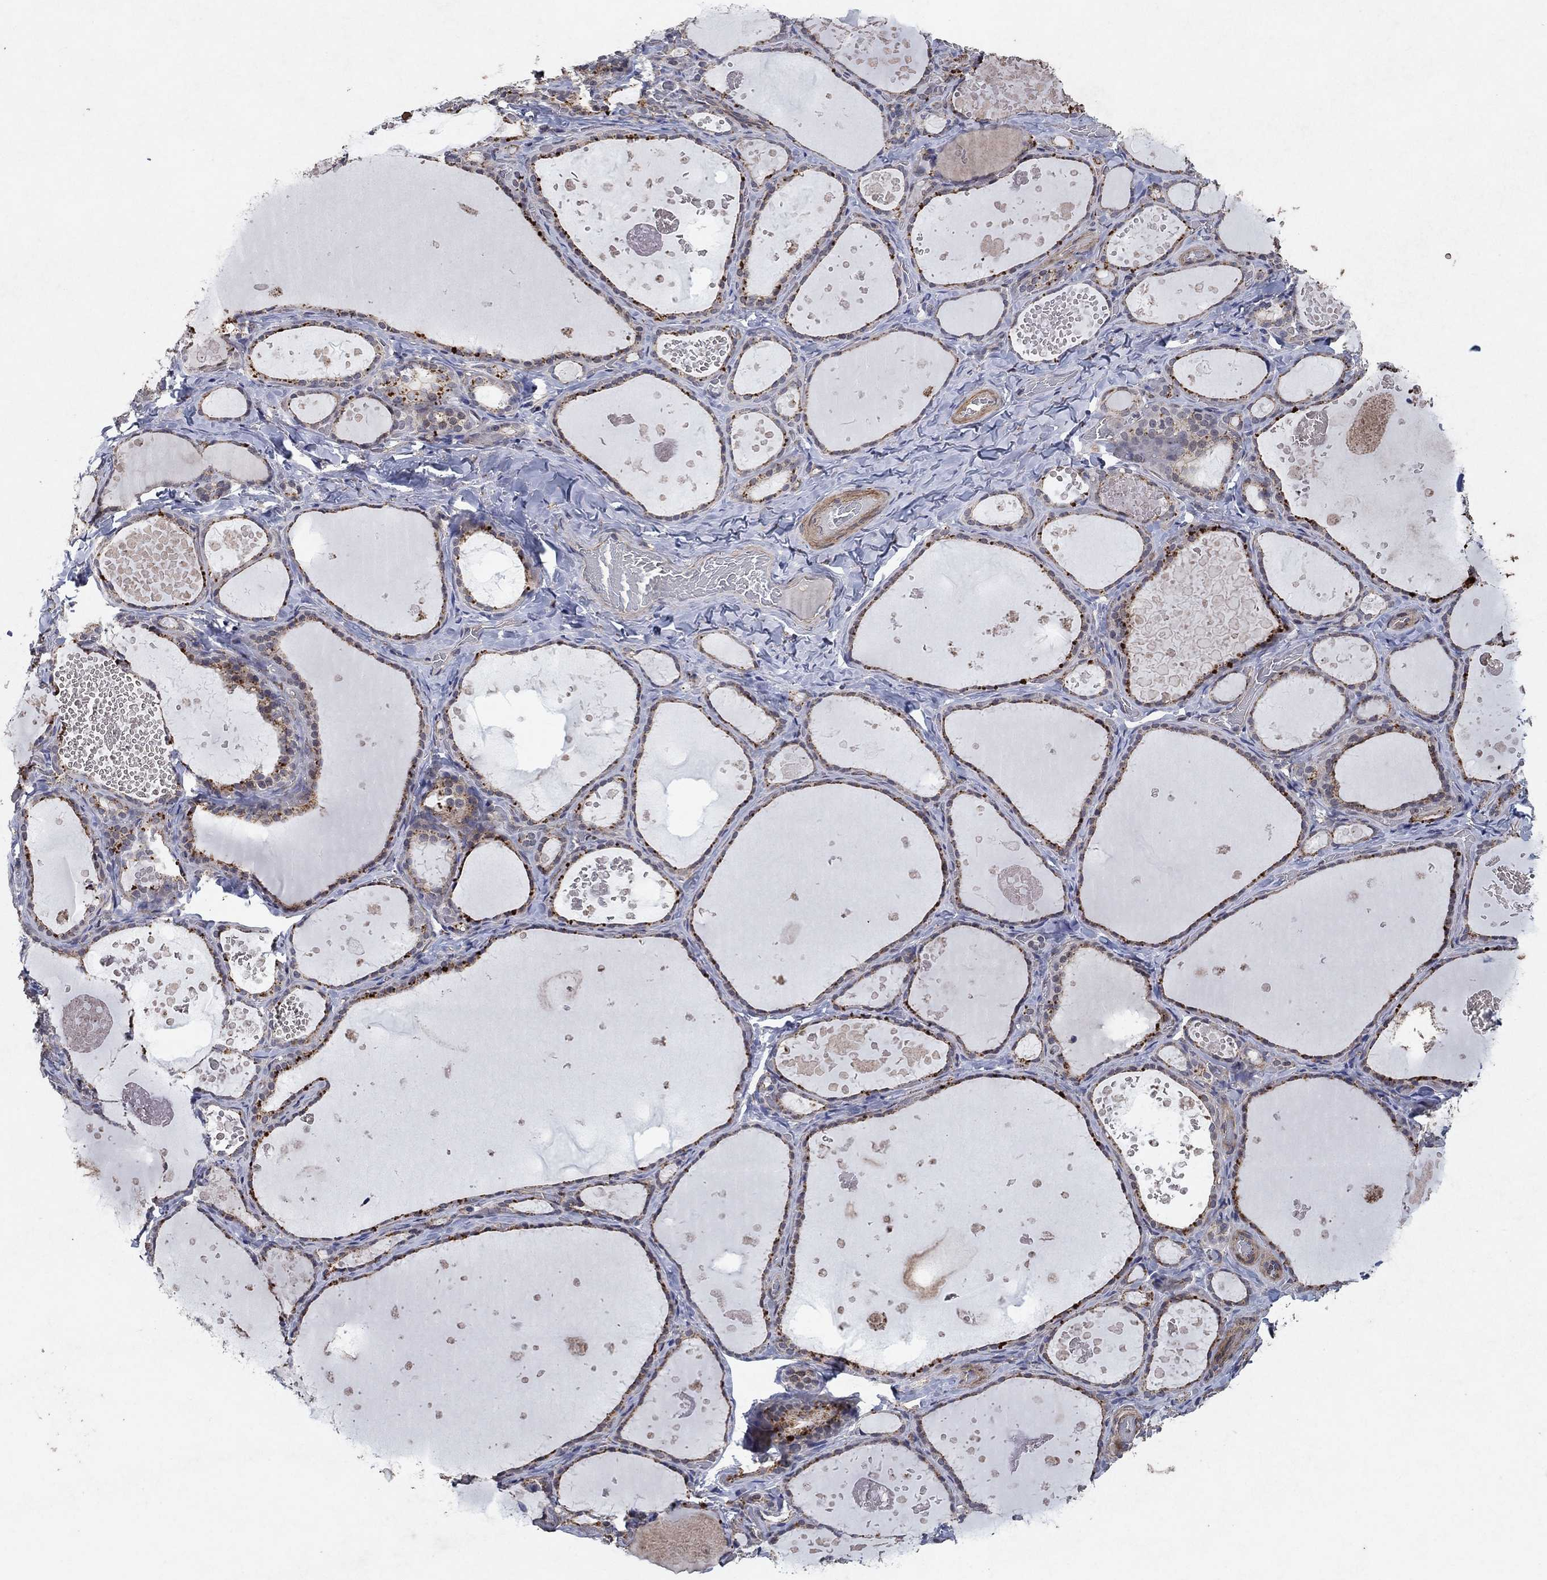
{"staining": {"intensity": "weak", "quantity": "25%-75%", "location": "cytoplasmic/membranous"}, "tissue": "thyroid gland", "cell_type": "Glandular cells", "image_type": "normal", "snomed": [{"axis": "morphology", "description": "Normal tissue, NOS"}, {"axis": "topography", "description": "Thyroid gland"}], "caption": "Protein expression by immunohistochemistry (IHC) displays weak cytoplasmic/membranous staining in approximately 25%-75% of glandular cells in normal thyroid gland. Using DAB (3,3'-diaminobenzidine) (brown) and hematoxylin (blue) stains, captured at high magnification using brightfield microscopy.", "gene": "FRG1", "patient": {"sex": "female", "age": 56}}